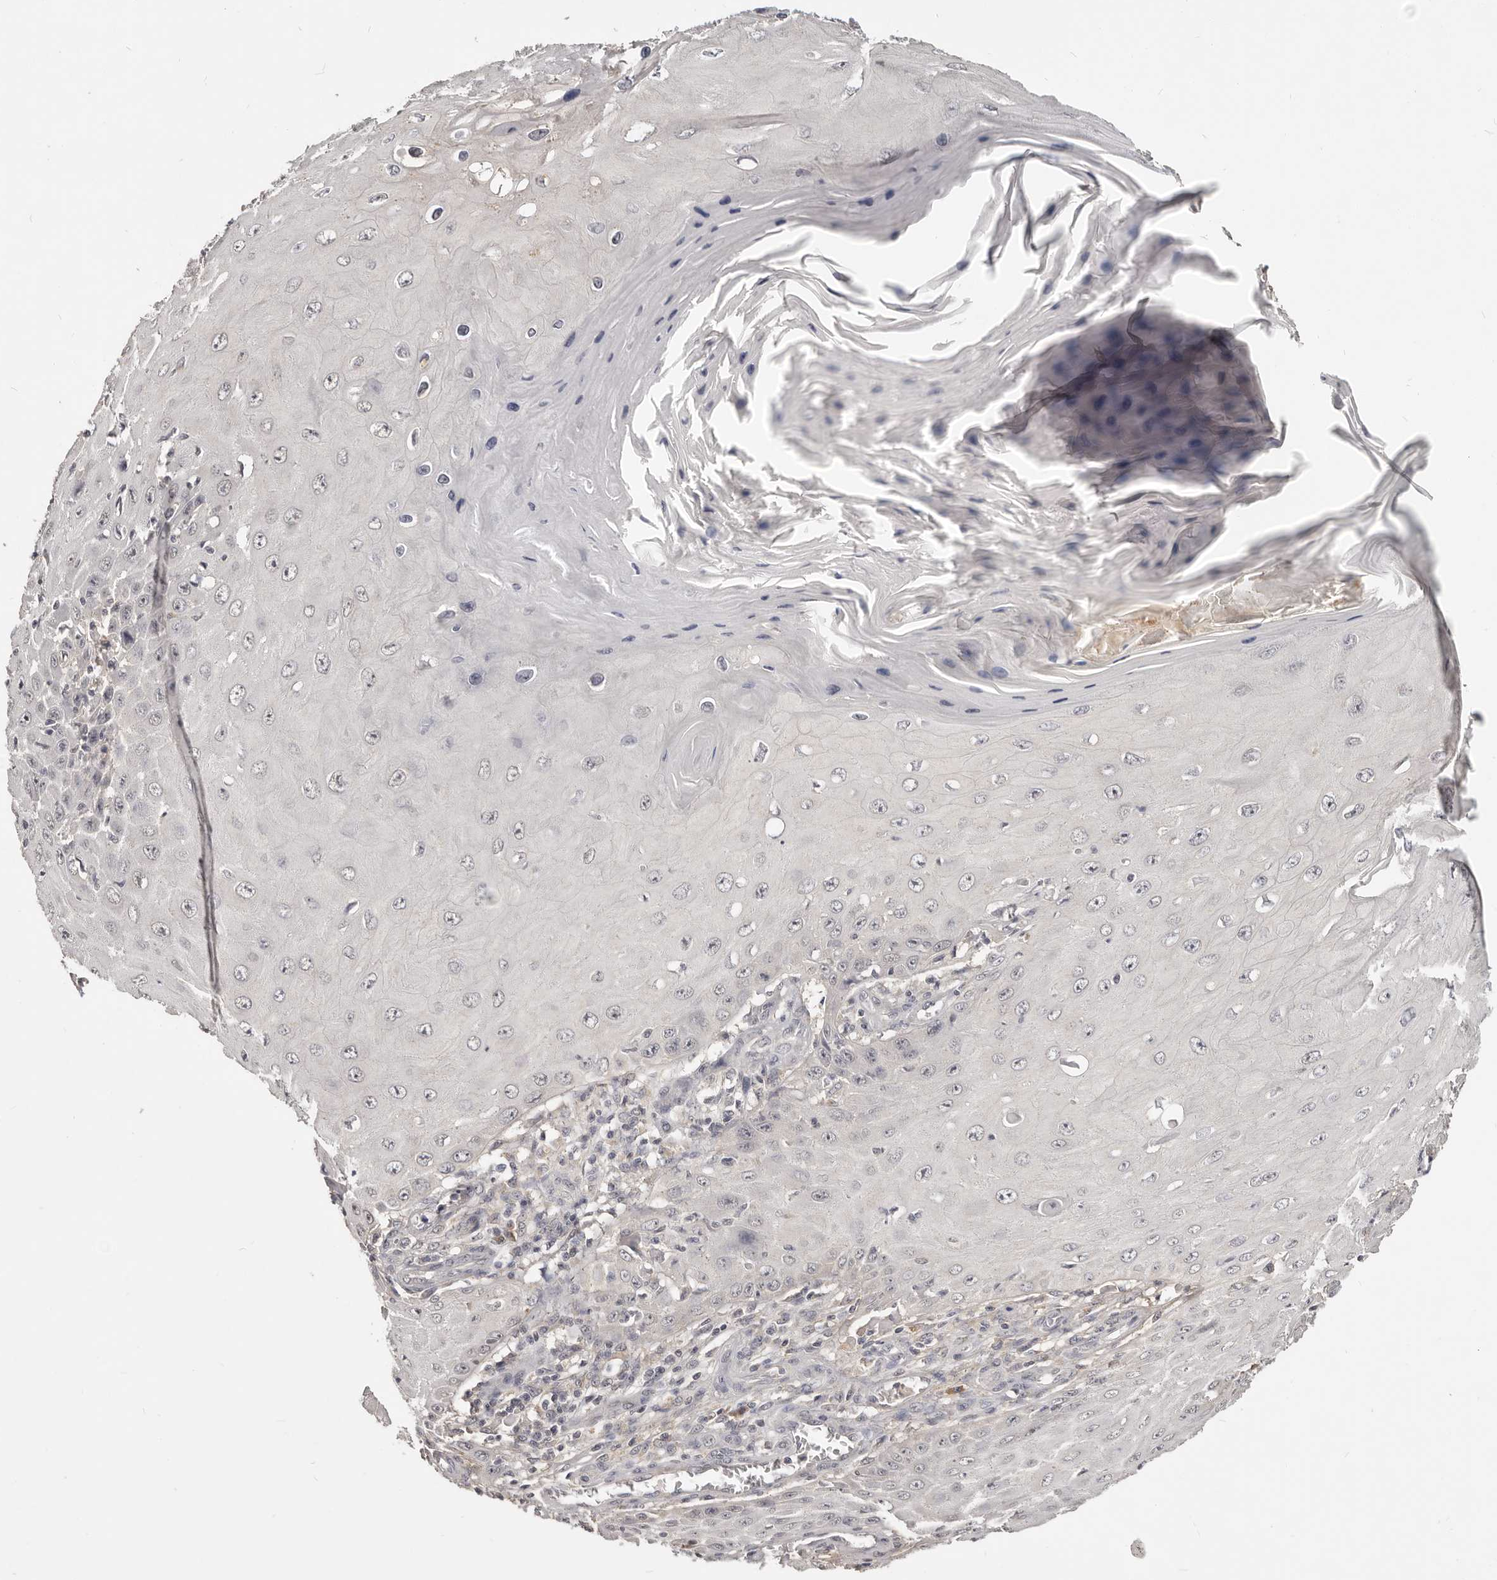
{"staining": {"intensity": "negative", "quantity": "none", "location": "none"}, "tissue": "skin cancer", "cell_type": "Tumor cells", "image_type": "cancer", "snomed": [{"axis": "morphology", "description": "Squamous cell carcinoma, NOS"}, {"axis": "topography", "description": "Skin"}], "caption": "Protein analysis of skin cancer shows no significant positivity in tumor cells.", "gene": "TSPAN13", "patient": {"sex": "female", "age": 73}}